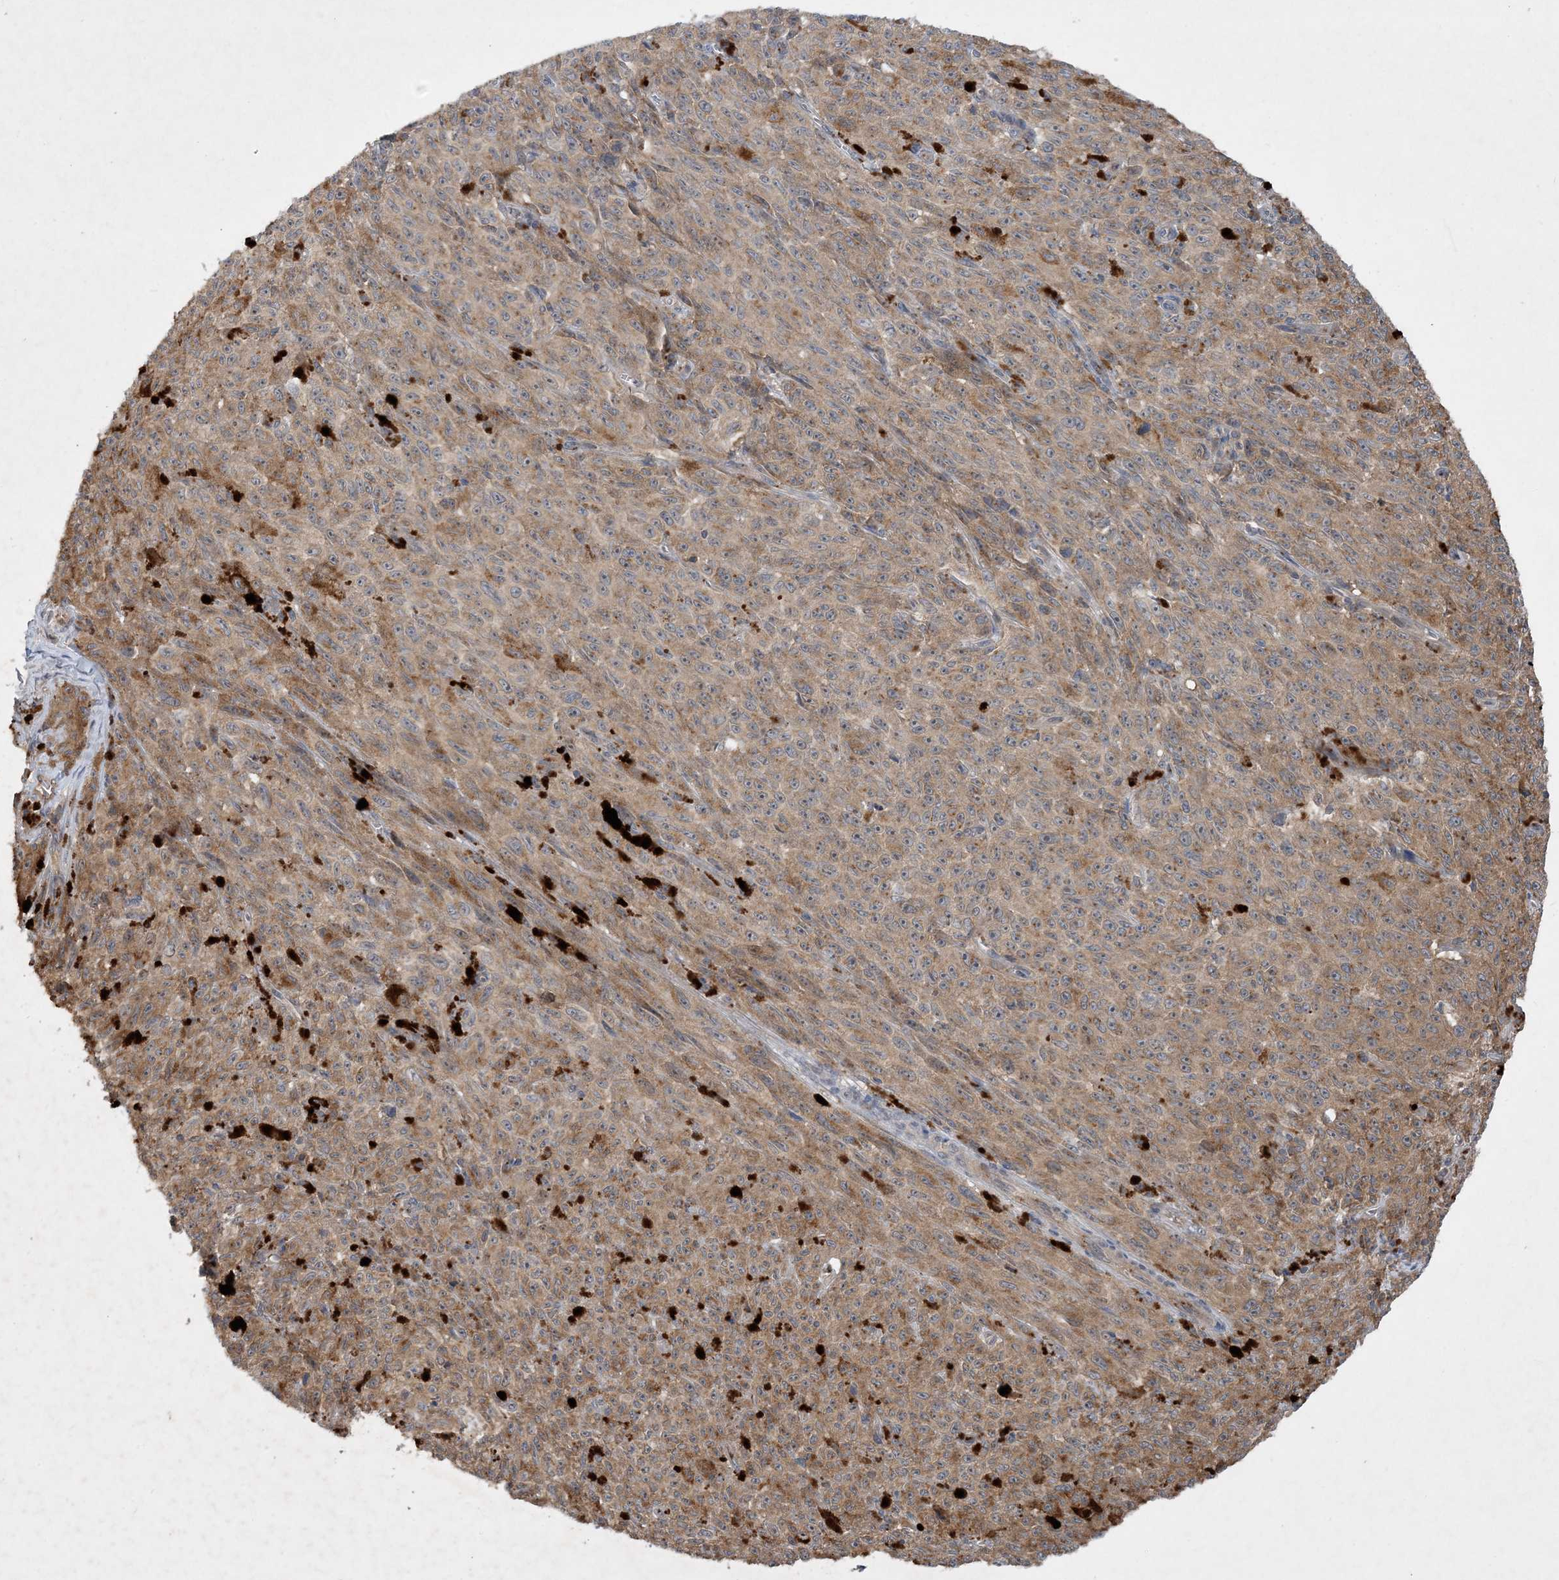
{"staining": {"intensity": "moderate", "quantity": ">75%", "location": "cytoplasmic/membranous"}, "tissue": "melanoma", "cell_type": "Tumor cells", "image_type": "cancer", "snomed": [{"axis": "morphology", "description": "Malignant melanoma, NOS"}, {"axis": "topography", "description": "Skin"}], "caption": "Tumor cells demonstrate medium levels of moderate cytoplasmic/membranous expression in approximately >75% of cells in human melanoma.", "gene": "TINAG", "patient": {"sex": "female", "age": 82}}